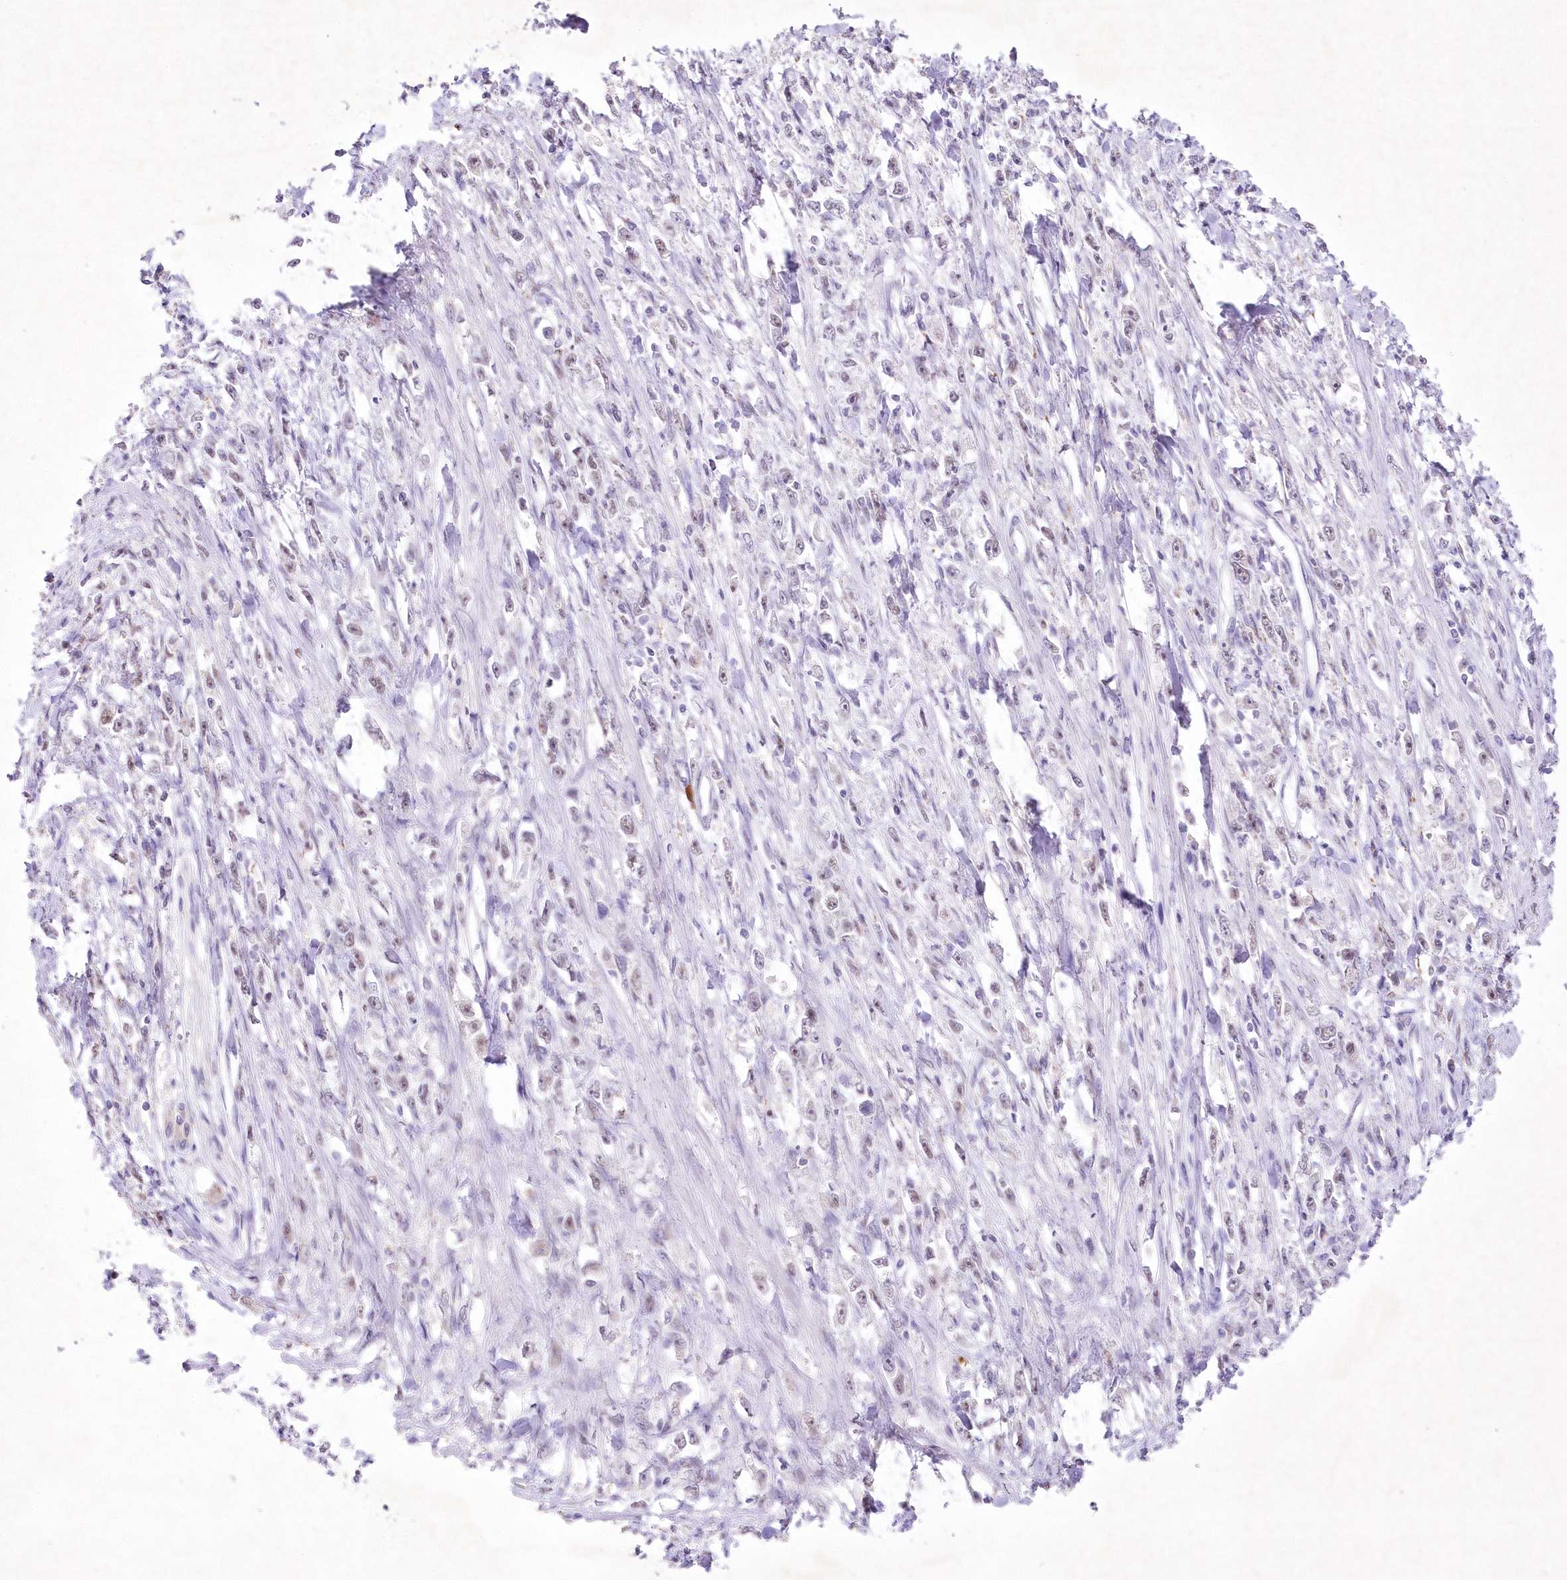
{"staining": {"intensity": "weak", "quantity": "<25%", "location": "nuclear"}, "tissue": "stomach cancer", "cell_type": "Tumor cells", "image_type": "cancer", "snomed": [{"axis": "morphology", "description": "Adenocarcinoma, NOS"}, {"axis": "topography", "description": "Stomach"}], "caption": "Immunohistochemistry (IHC) of human adenocarcinoma (stomach) shows no staining in tumor cells. (DAB immunohistochemistry (IHC) with hematoxylin counter stain).", "gene": "RBM27", "patient": {"sex": "female", "age": 59}}